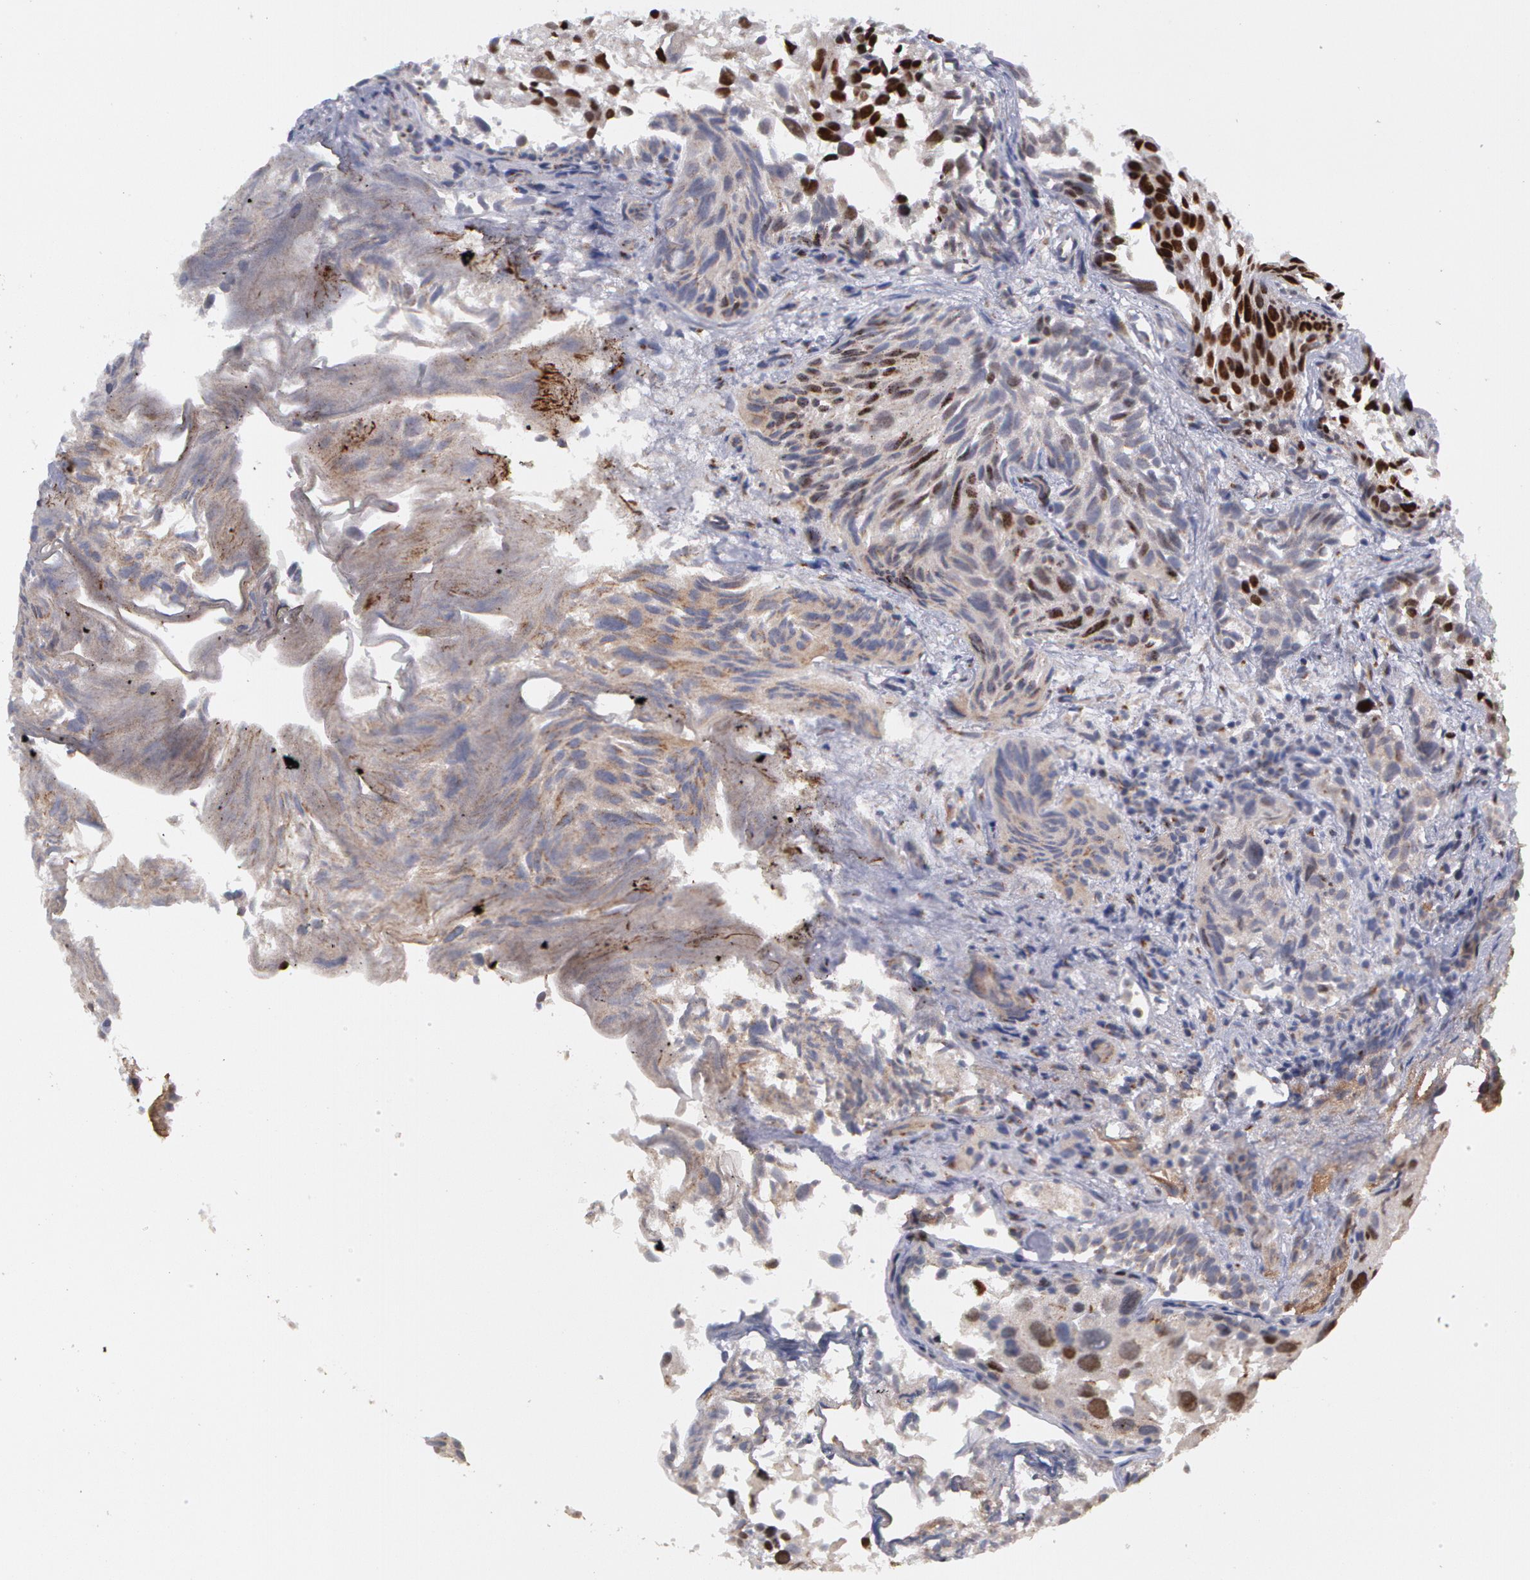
{"staining": {"intensity": "negative", "quantity": "none", "location": "none"}, "tissue": "urothelial cancer", "cell_type": "Tumor cells", "image_type": "cancer", "snomed": [{"axis": "morphology", "description": "Urothelial carcinoma, High grade"}, {"axis": "topography", "description": "Urinary bladder"}], "caption": "There is no significant expression in tumor cells of urothelial cancer. (DAB IHC, high magnification).", "gene": "STX5", "patient": {"sex": "female", "age": 78}}